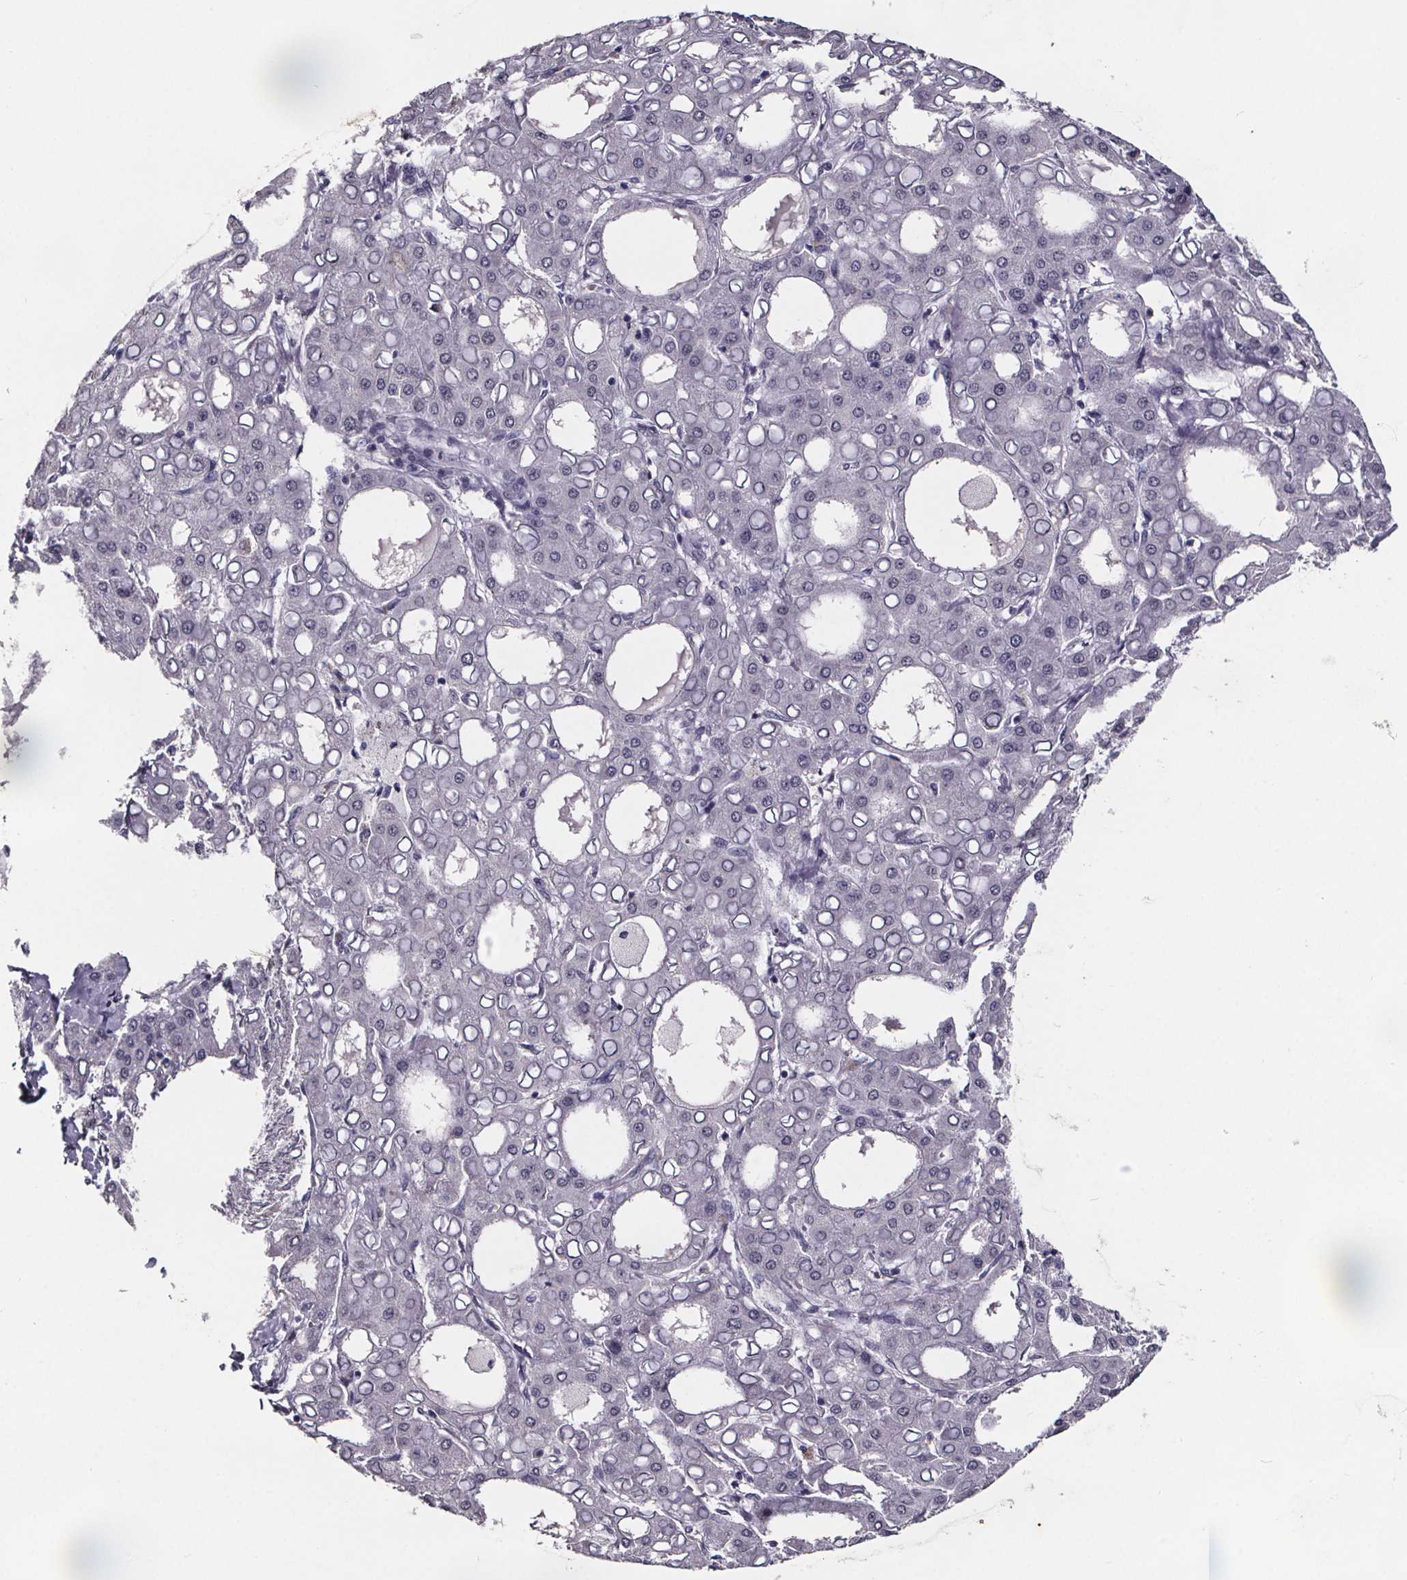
{"staining": {"intensity": "negative", "quantity": "none", "location": "none"}, "tissue": "liver cancer", "cell_type": "Tumor cells", "image_type": "cancer", "snomed": [{"axis": "morphology", "description": "Carcinoma, Hepatocellular, NOS"}, {"axis": "topography", "description": "Liver"}], "caption": "The image exhibits no staining of tumor cells in liver cancer.", "gene": "AR", "patient": {"sex": "male", "age": 65}}